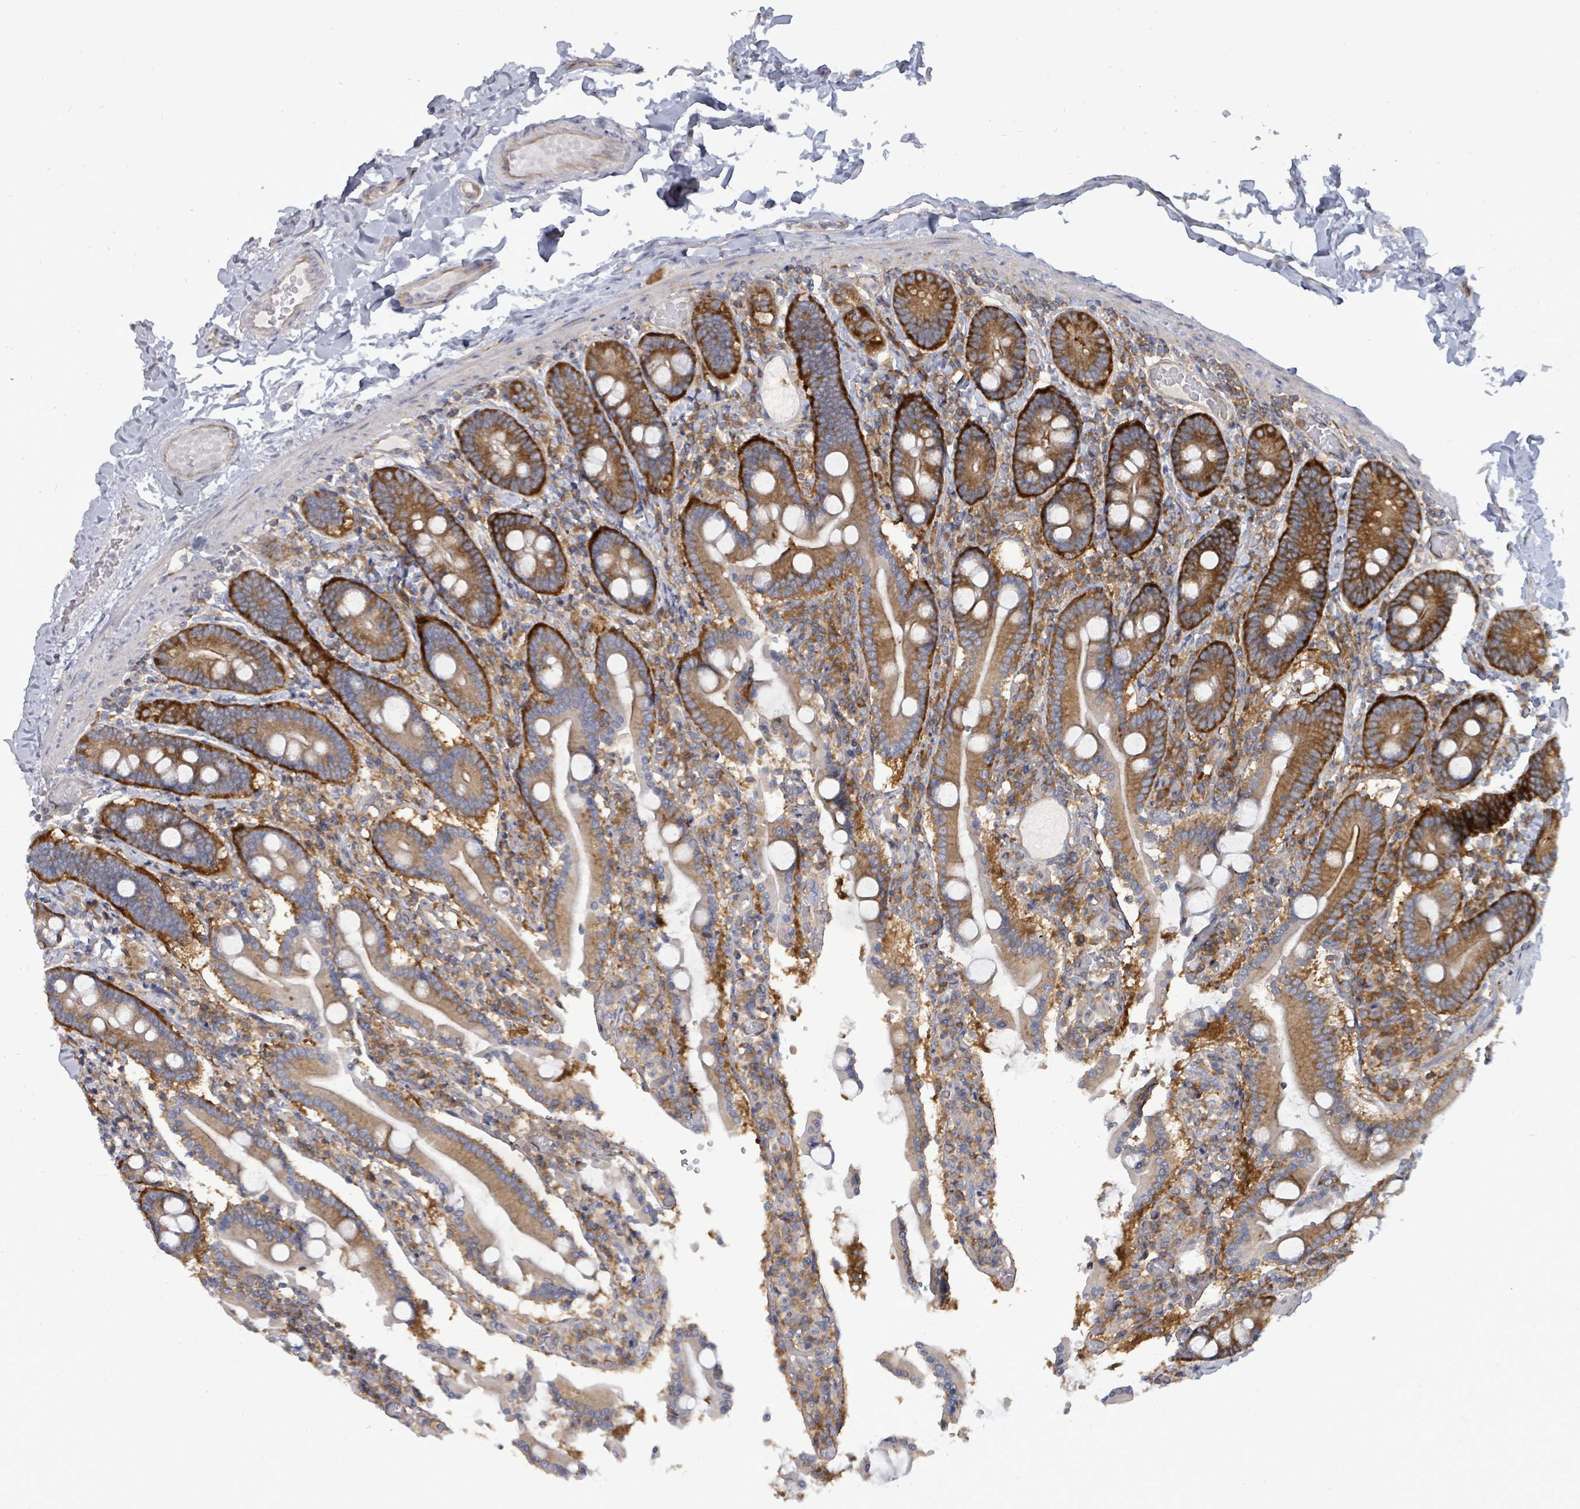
{"staining": {"intensity": "strong", "quantity": ">75%", "location": "cytoplasmic/membranous"}, "tissue": "duodenum", "cell_type": "Glandular cells", "image_type": "normal", "snomed": [{"axis": "morphology", "description": "Normal tissue, NOS"}, {"axis": "topography", "description": "Duodenum"}], "caption": "Unremarkable duodenum shows strong cytoplasmic/membranous positivity in about >75% of glandular cells, visualized by immunohistochemistry.", "gene": "EIF3CL", "patient": {"sex": "male", "age": 55}}